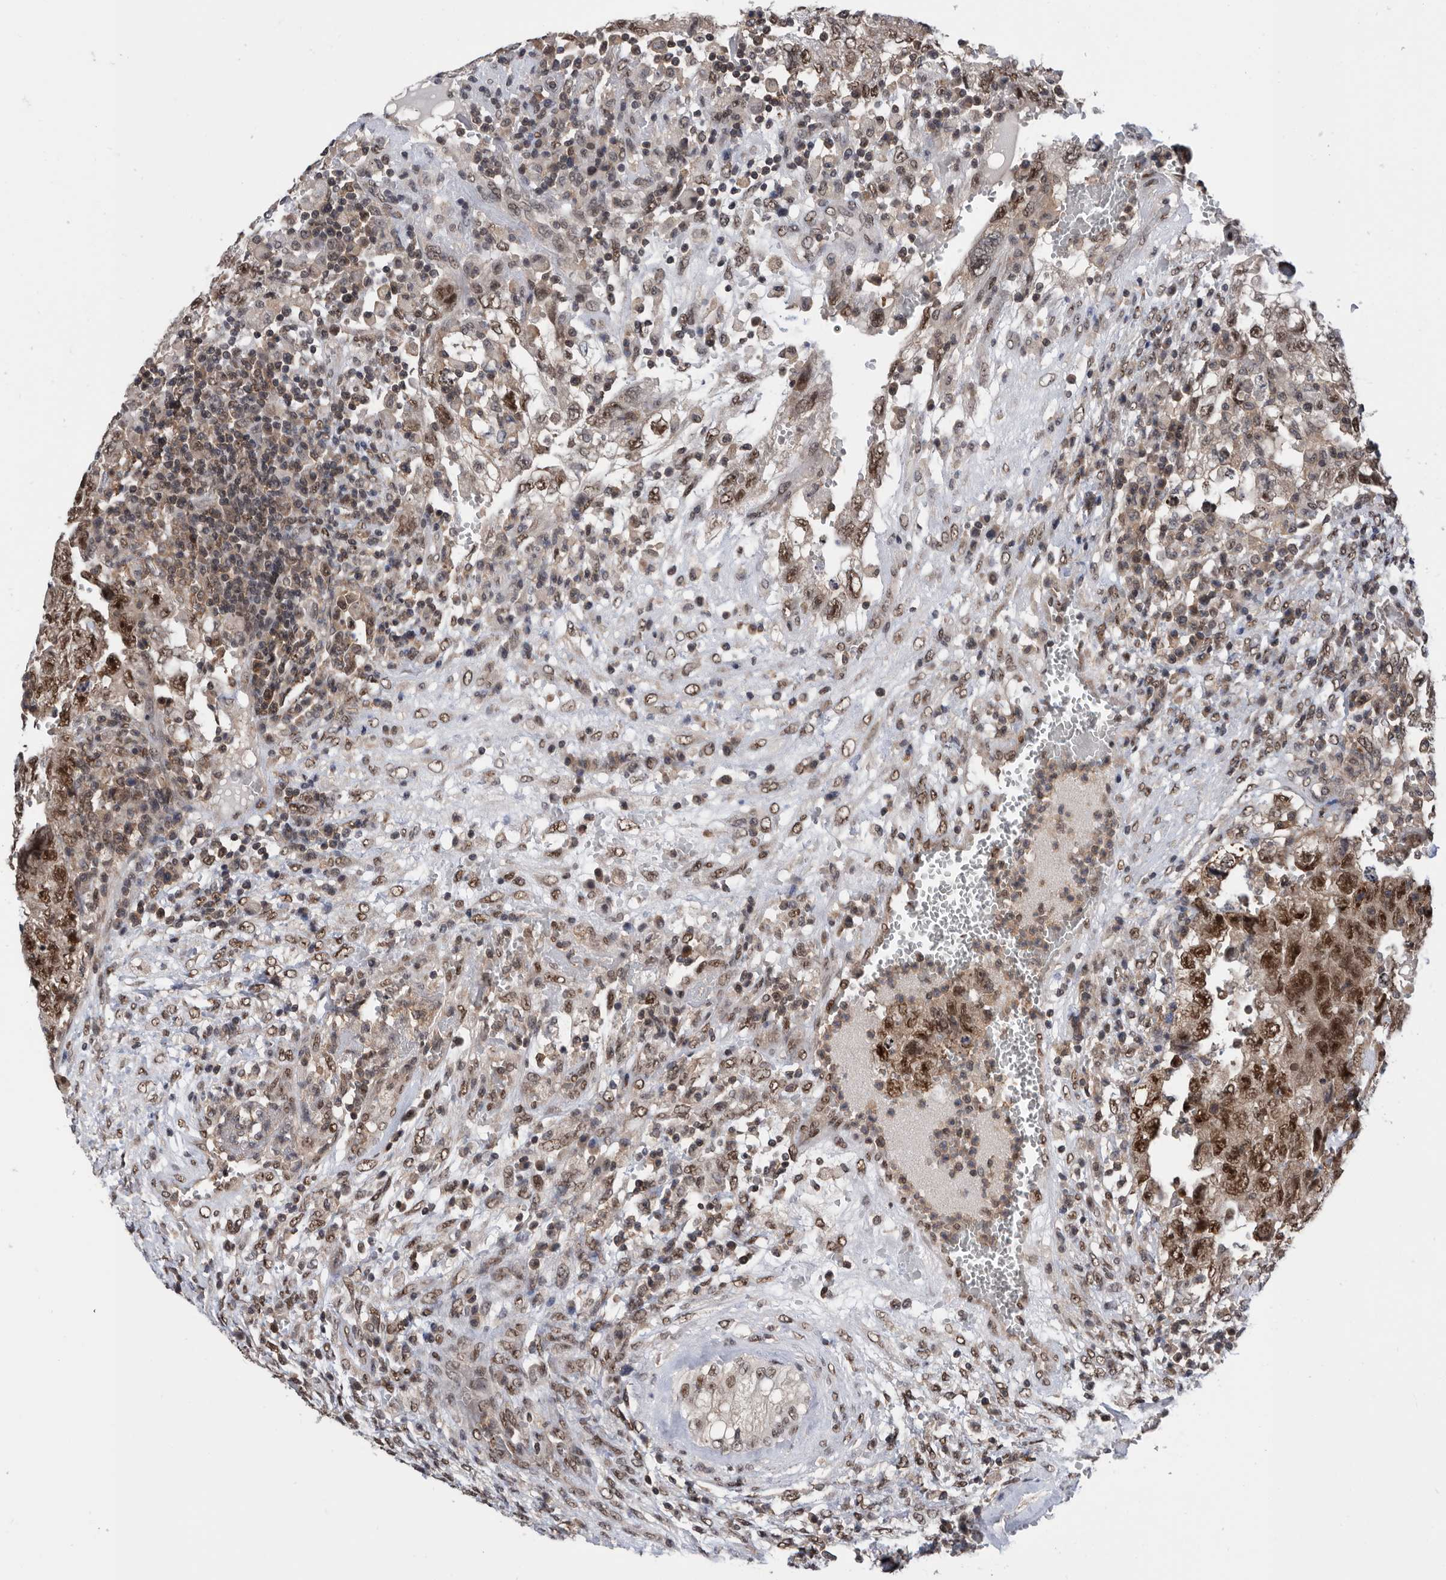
{"staining": {"intensity": "strong", "quantity": ">75%", "location": "cytoplasmic/membranous,nuclear"}, "tissue": "testis cancer", "cell_type": "Tumor cells", "image_type": "cancer", "snomed": [{"axis": "morphology", "description": "Carcinoma, Embryonal, NOS"}, {"axis": "topography", "description": "Testis"}], "caption": "This is an image of immunohistochemistry staining of testis cancer, which shows strong staining in the cytoplasmic/membranous and nuclear of tumor cells.", "gene": "ZNF260", "patient": {"sex": "male", "age": 36}}